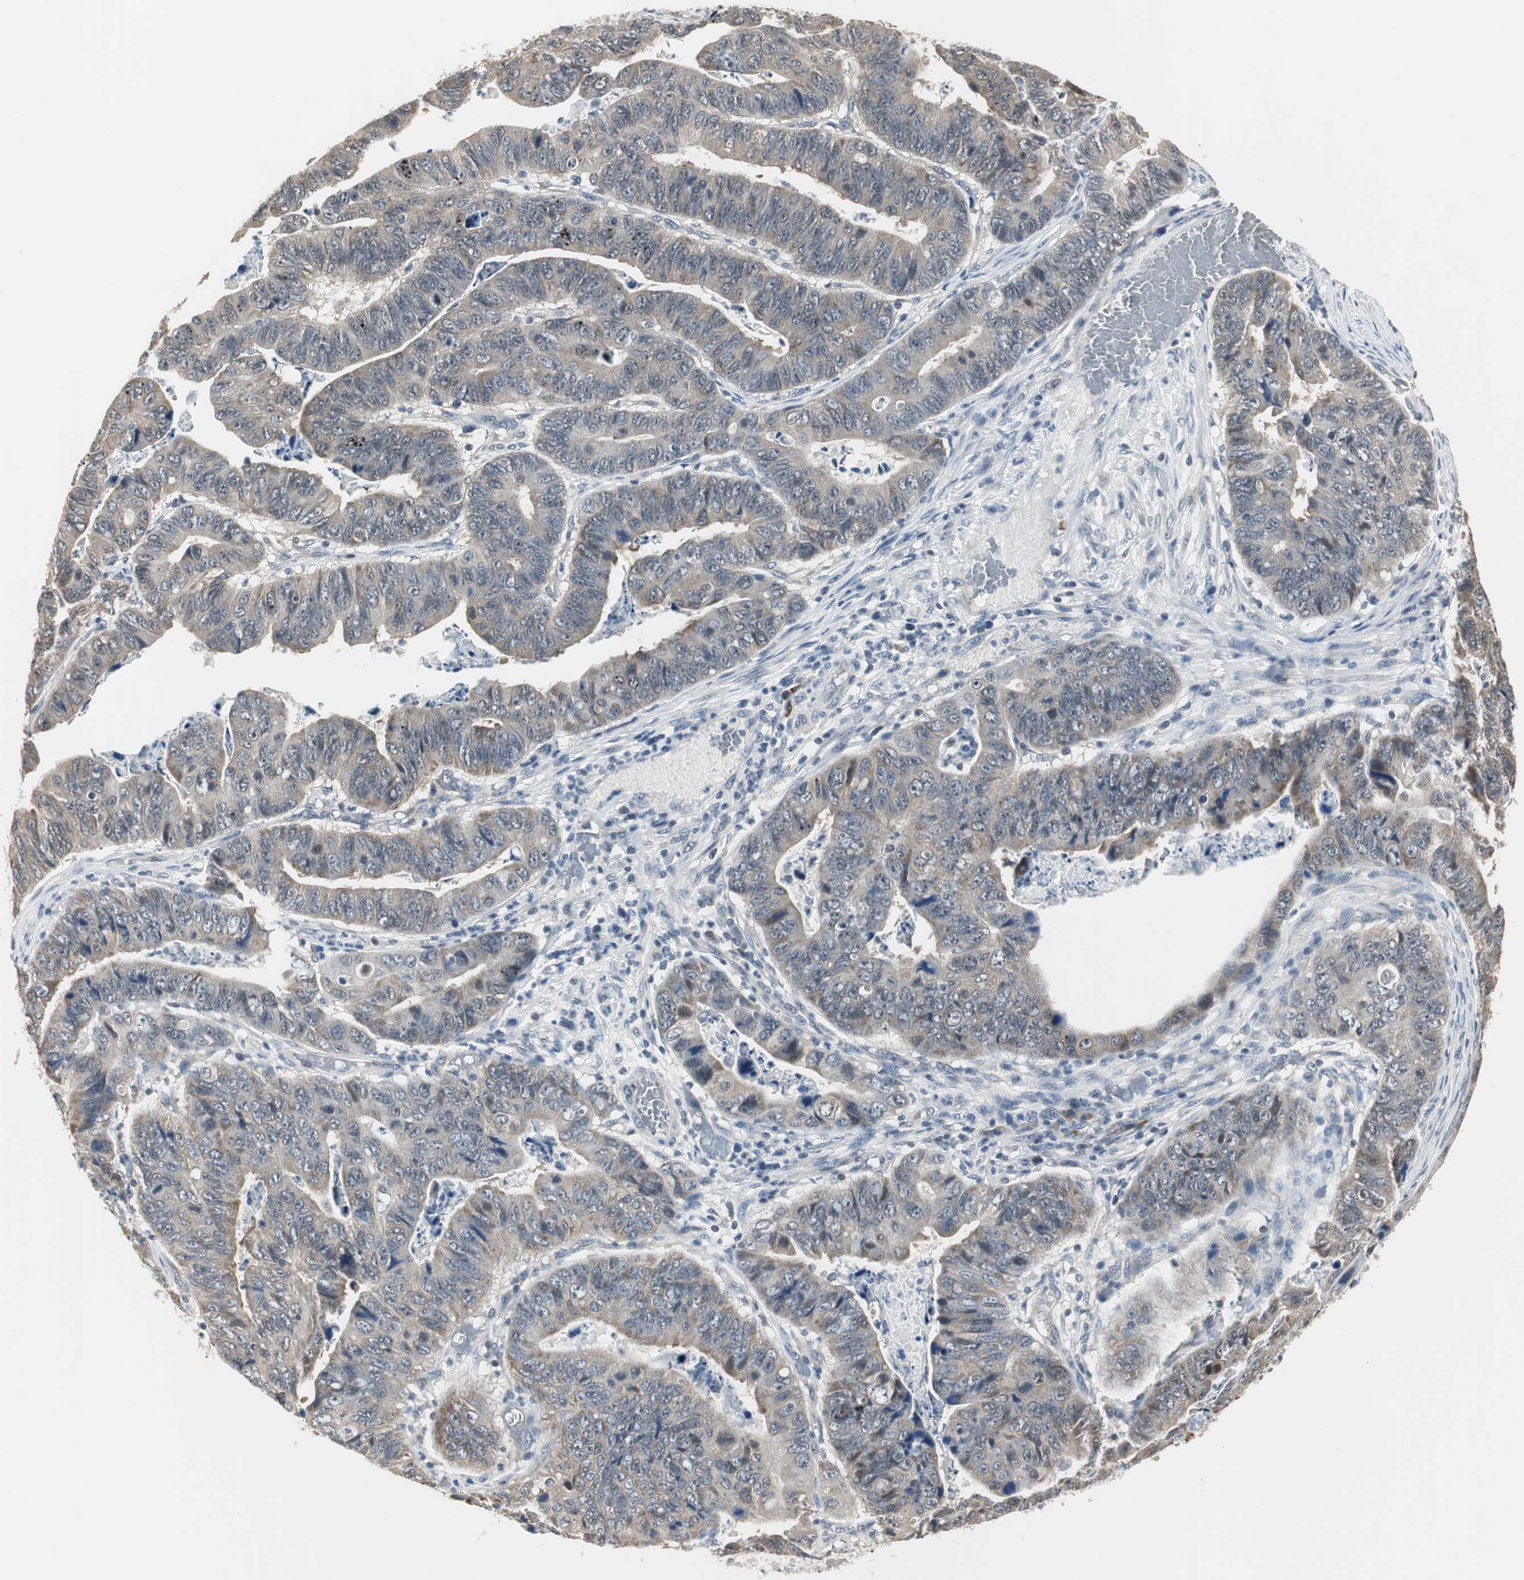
{"staining": {"intensity": "weak", "quantity": "25%-75%", "location": "cytoplasmic/membranous"}, "tissue": "stomach cancer", "cell_type": "Tumor cells", "image_type": "cancer", "snomed": [{"axis": "morphology", "description": "Adenocarcinoma, NOS"}, {"axis": "topography", "description": "Stomach, lower"}], "caption": "Stomach cancer tissue displays weak cytoplasmic/membranous positivity in about 25%-75% of tumor cells", "gene": "CCT5", "patient": {"sex": "male", "age": 77}}